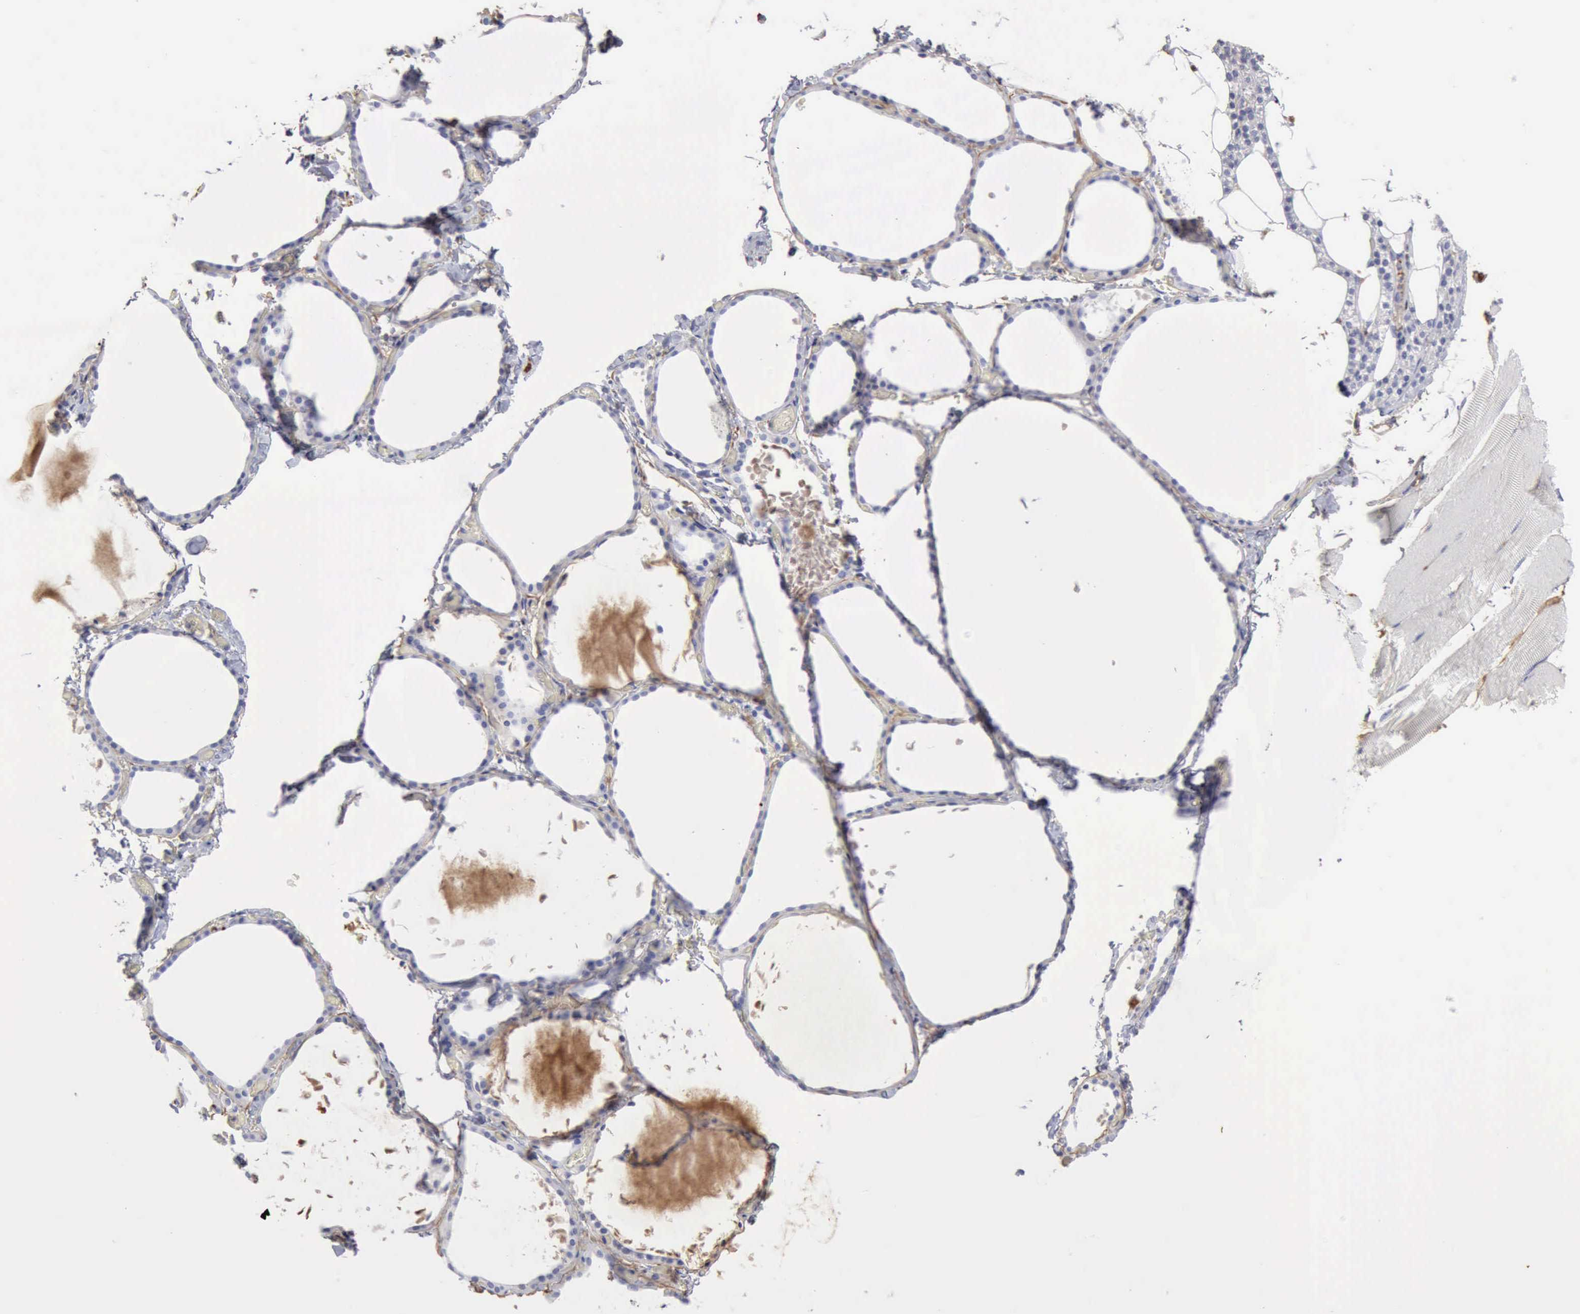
{"staining": {"intensity": "negative", "quantity": "none", "location": "none"}, "tissue": "thyroid gland", "cell_type": "Glandular cells", "image_type": "normal", "snomed": [{"axis": "morphology", "description": "Normal tissue, NOS"}, {"axis": "topography", "description": "Thyroid gland"}], "caption": "High power microscopy histopathology image of an immunohistochemistry photomicrograph of normal thyroid gland, revealing no significant expression in glandular cells.", "gene": "SERPINA1", "patient": {"sex": "female", "age": 22}}